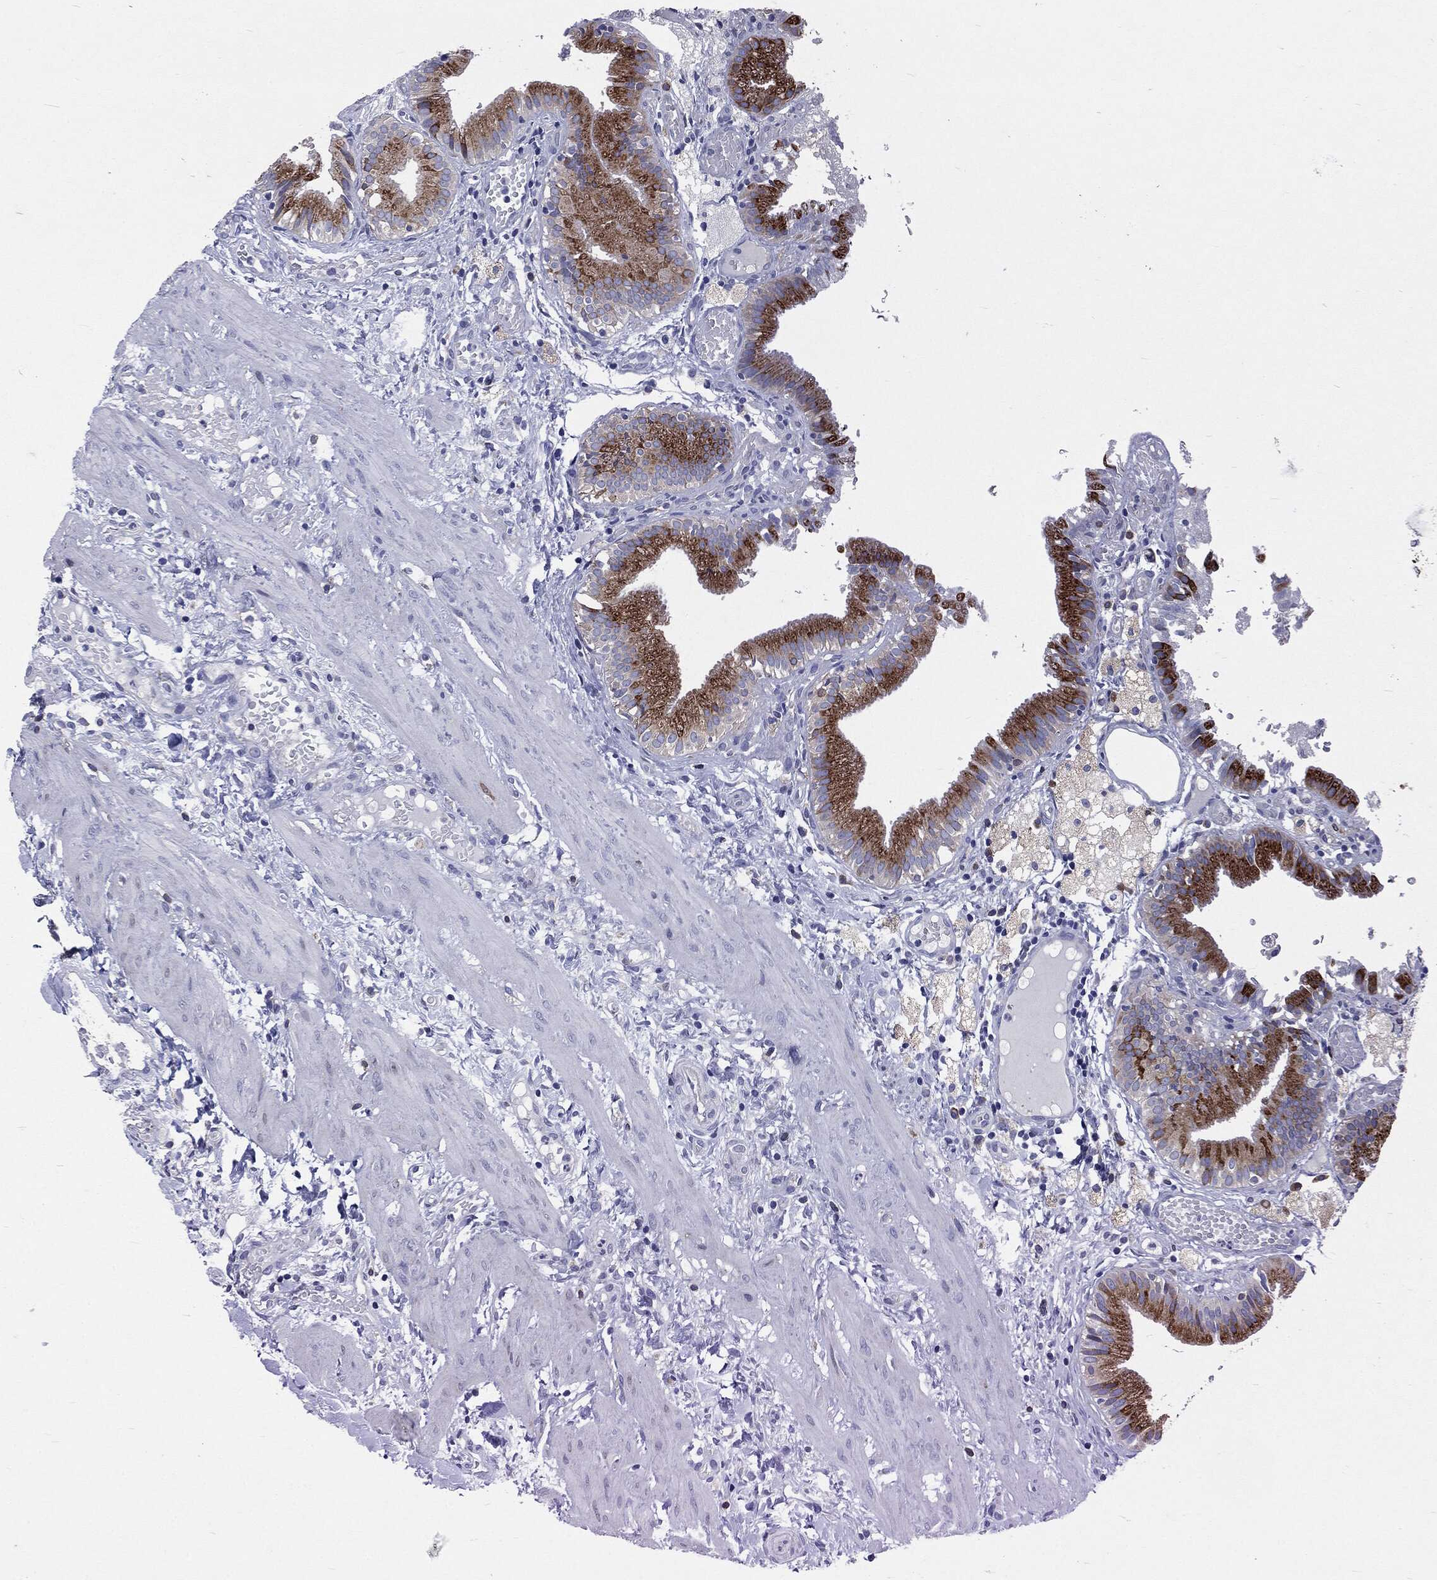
{"staining": {"intensity": "strong", "quantity": "25%-75%", "location": "cytoplasmic/membranous"}, "tissue": "gallbladder", "cell_type": "Glandular cells", "image_type": "normal", "snomed": [{"axis": "morphology", "description": "Normal tissue, NOS"}, {"axis": "topography", "description": "Gallbladder"}], "caption": "This is an image of immunohistochemistry staining of normal gallbladder, which shows strong expression in the cytoplasmic/membranous of glandular cells.", "gene": "PTGS2", "patient": {"sex": "female", "age": 24}}